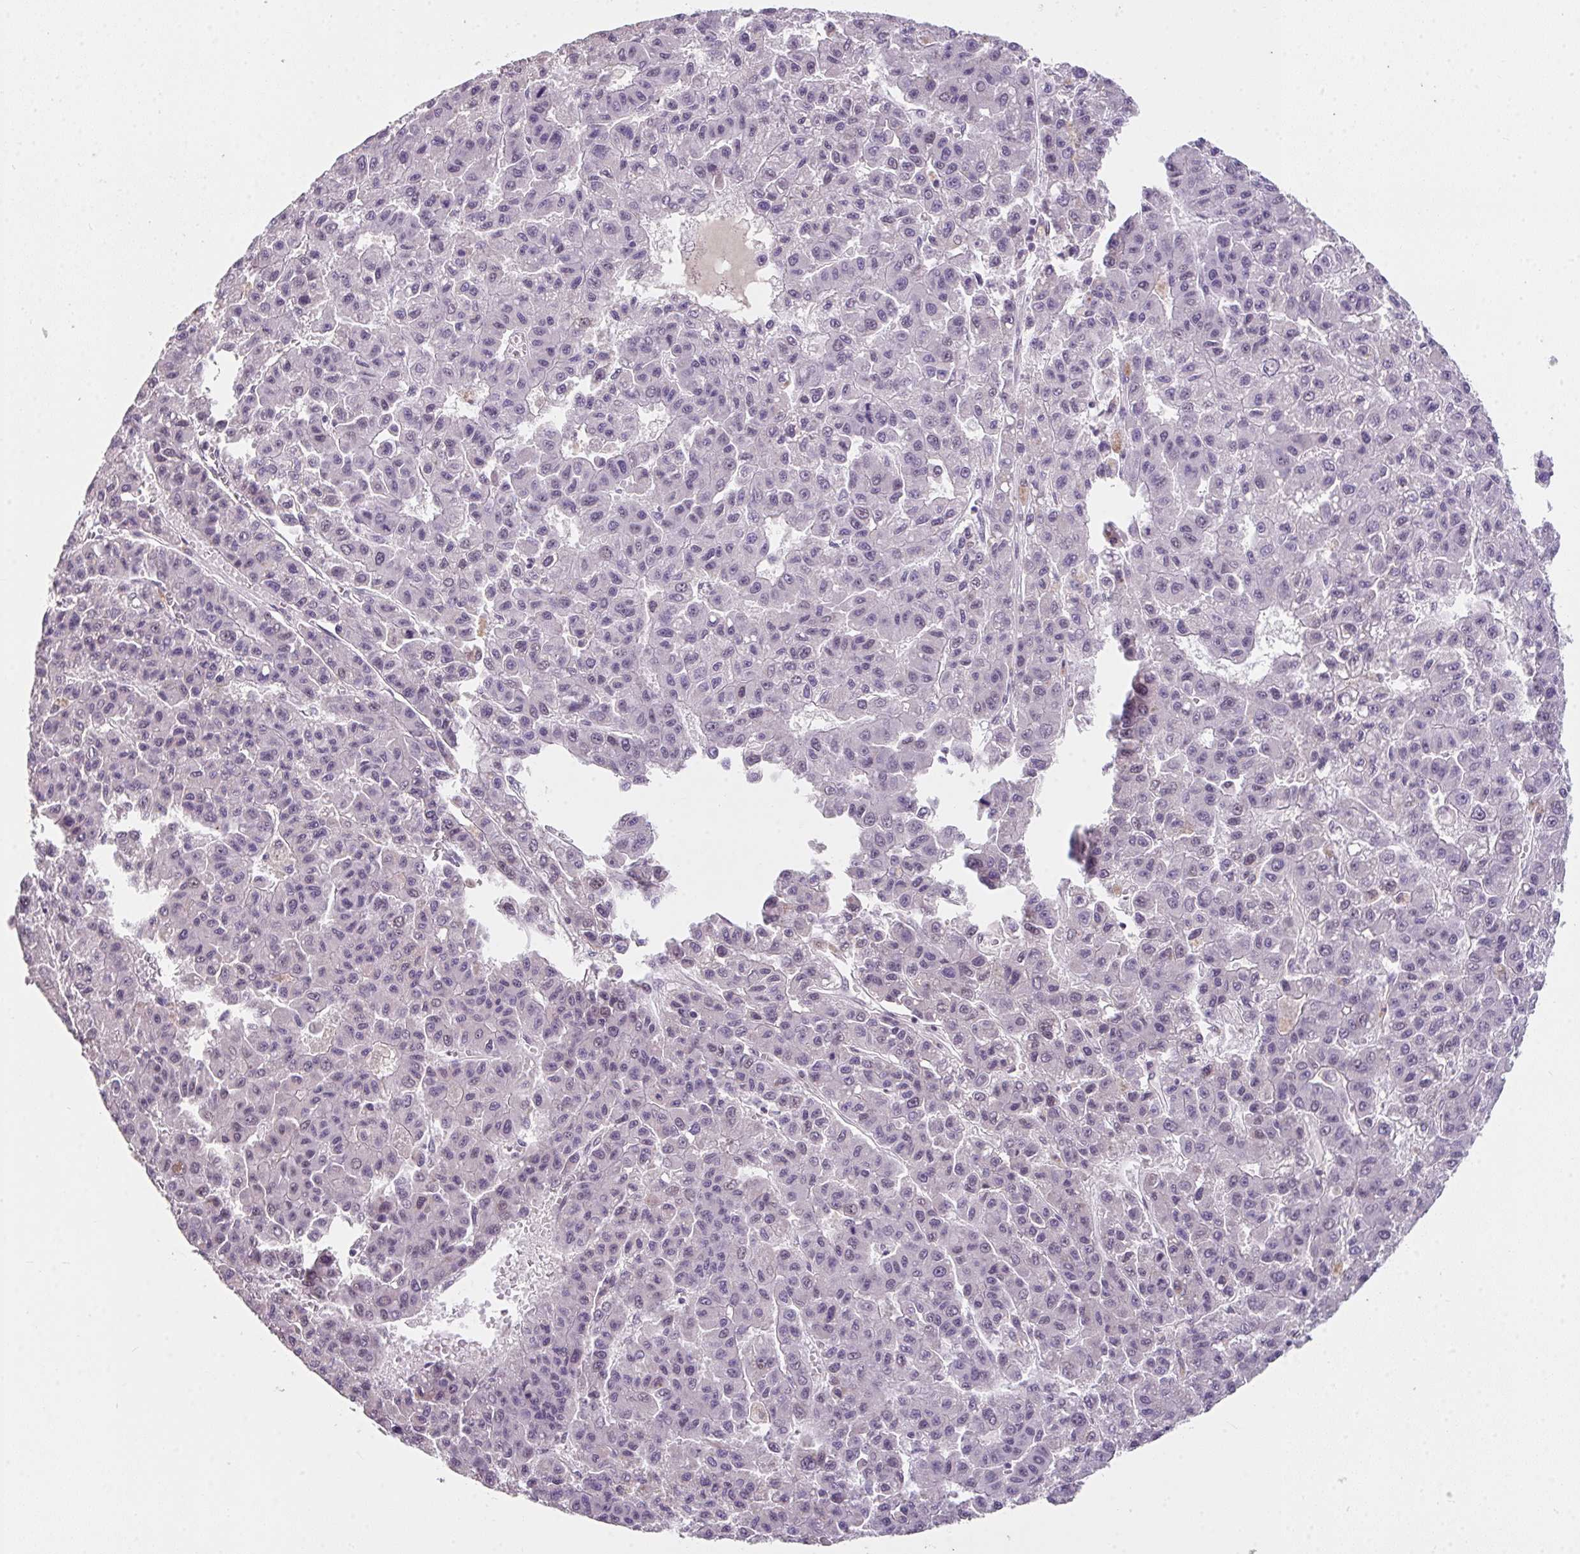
{"staining": {"intensity": "negative", "quantity": "none", "location": "none"}, "tissue": "liver cancer", "cell_type": "Tumor cells", "image_type": "cancer", "snomed": [{"axis": "morphology", "description": "Carcinoma, Hepatocellular, NOS"}, {"axis": "topography", "description": "Liver"}], "caption": "IHC image of neoplastic tissue: human liver cancer stained with DAB exhibits no significant protein staining in tumor cells. Brightfield microscopy of immunohistochemistry (IHC) stained with DAB (3,3'-diaminobenzidine) (brown) and hematoxylin (blue), captured at high magnification.", "gene": "RBBP6", "patient": {"sex": "male", "age": 70}}